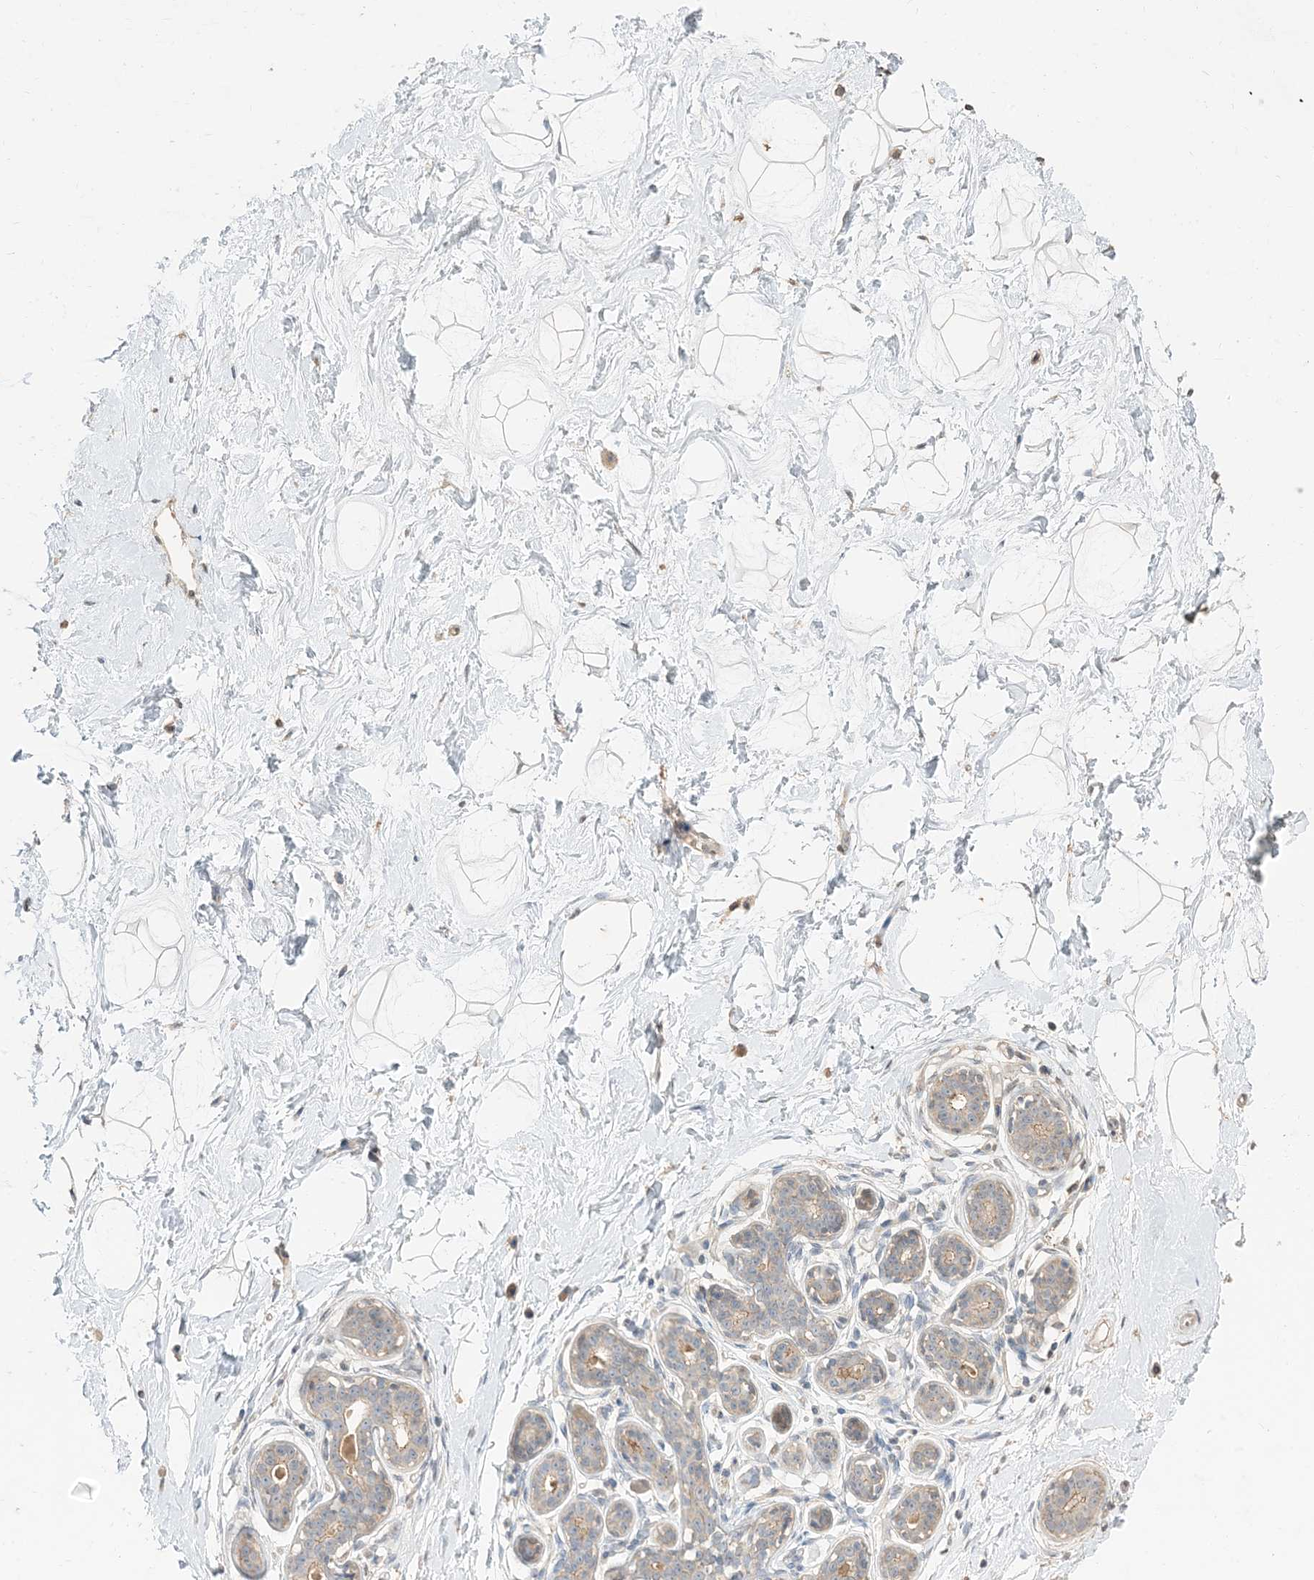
{"staining": {"intensity": "negative", "quantity": "none", "location": "none"}, "tissue": "breast", "cell_type": "Adipocytes", "image_type": "normal", "snomed": [{"axis": "morphology", "description": "Normal tissue, NOS"}, {"axis": "morphology", "description": "Adenoma, NOS"}, {"axis": "topography", "description": "Breast"}], "caption": "IHC photomicrograph of unremarkable human breast stained for a protein (brown), which exhibits no staining in adipocytes. (Immunohistochemistry (ihc), brightfield microscopy, high magnification).", "gene": "RNF175", "patient": {"sex": "female", "age": 23}}